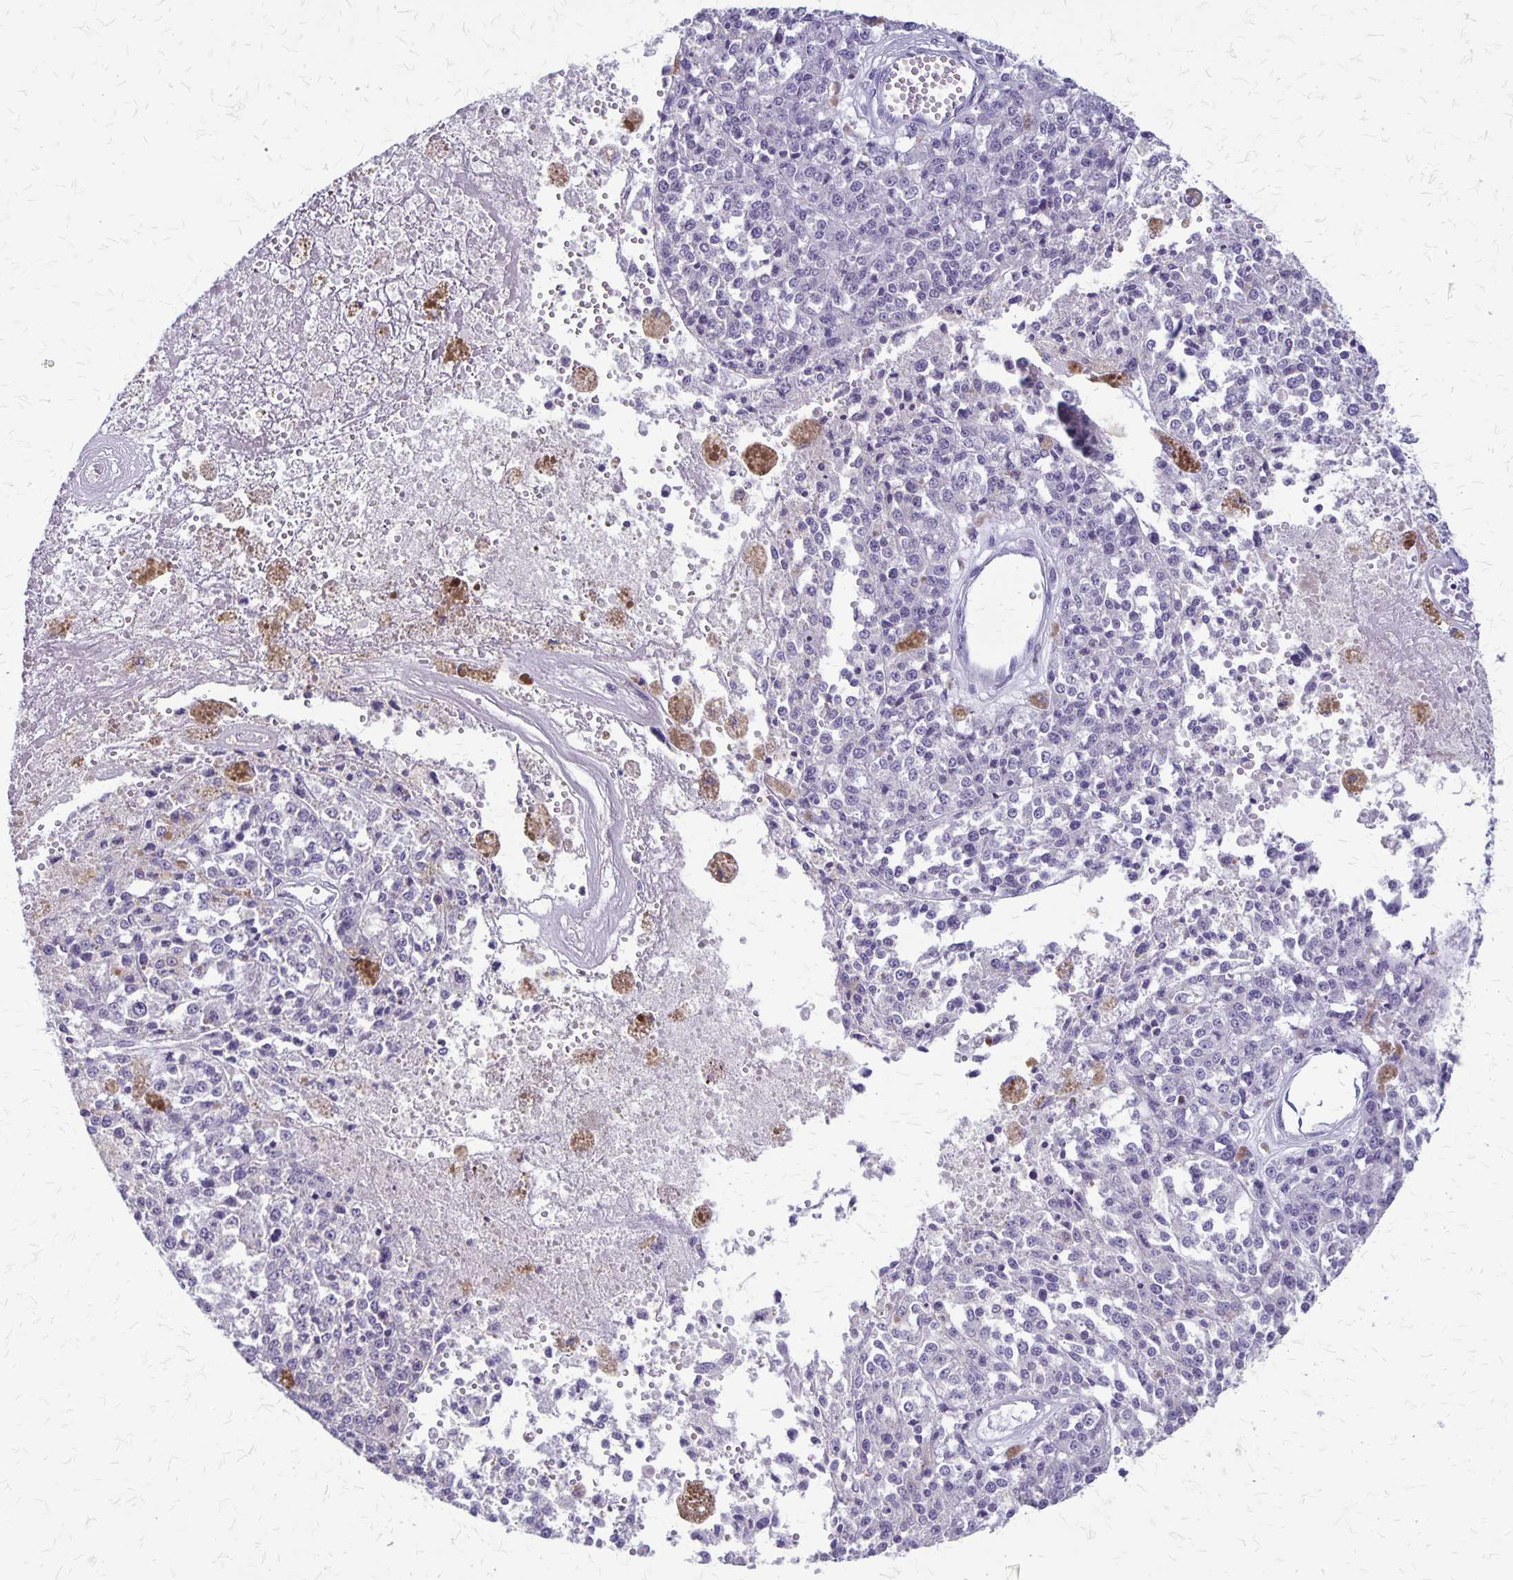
{"staining": {"intensity": "negative", "quantity": "none", "location": "none"}, "tissue": "melanoma", "cell_type": "Tumor cells", "image_type": "cancer", "snomed": [{"axis": "morphology", "description": "Malignant melanoma, Metastatic site"}, {"axis": "topography", "description": "Lymph node"}], "caption": "Tumor cells show no significant positivity in melanoma.", "gene": "PLXNB3", "patient": {"sex": "female", "age": 64}}